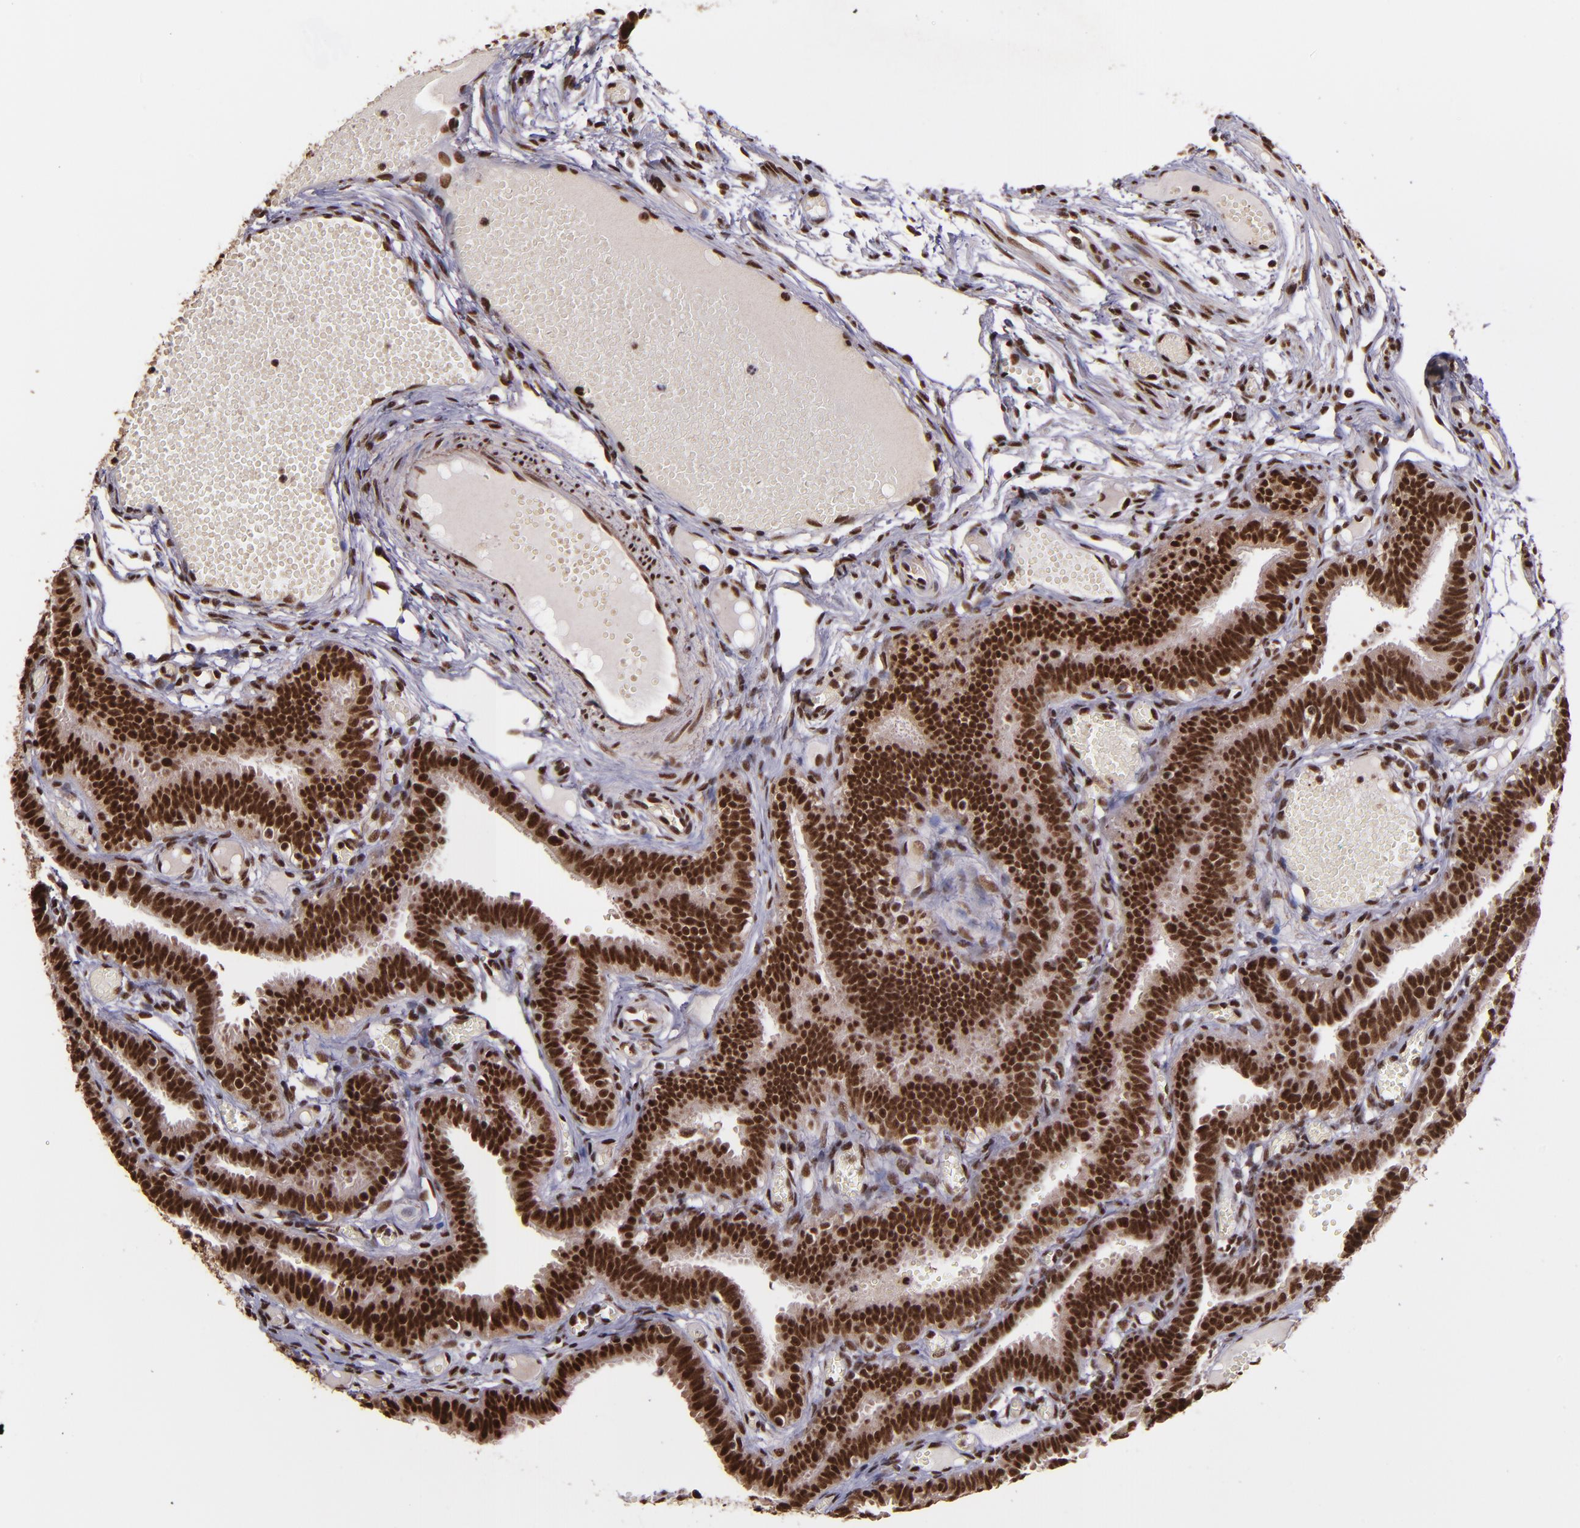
{"staining": {"intensity": "strong", "quantity": ">75%", "location": "cytoplasmic/membranous,nuclear"}, "tissue": "fallopian tube", "cell_type": "Glandular cells", "image_type": "normal", "snomed": [{"axis": "morphology", "description": "Normal tissue, NOS"}, {"axis": "topography", "description": "Fallopian tube"}], "caption": "A brown stain labels strong cytoplasmic/membranous,nuclear positivity of a protein in glandular cells of unremarkable fallopian tube. Nuclei are stained in blue.", "gene": "PQBP1", "patient": {"sex": "female", "age": 29}}